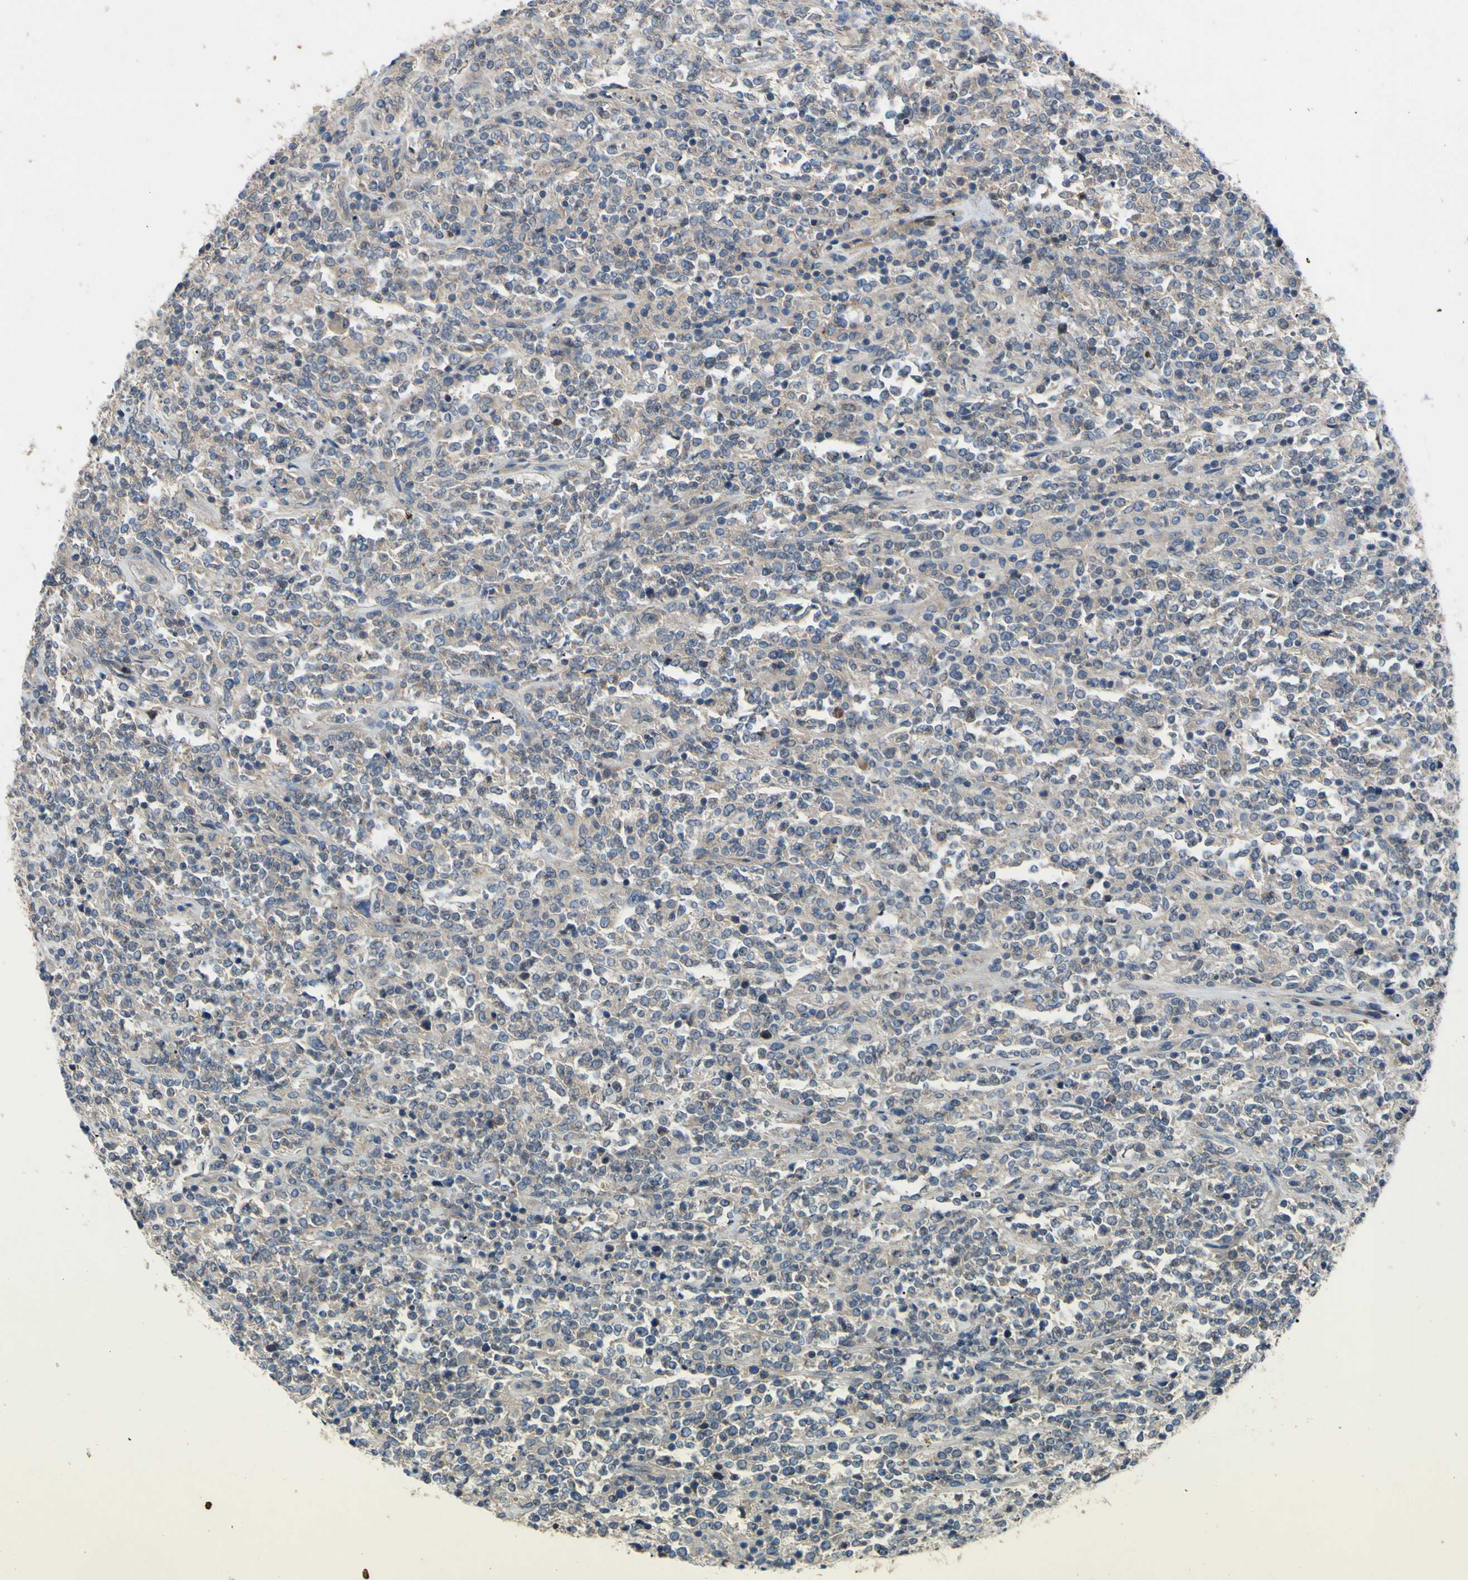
{"staining": {"intensity": "weak", "quantity": ">75%", "location": "cytoplasmic/membranous"}, "tissue": "lymphoma", "cell_type": "Tumor cells", "image_type": "cancer", "snomed": [{"axis": "morphology", "description": "Malignant lymphoma, non-Hodgkin's type, High grade"}, {"axis": "topography", "description": "Soft tissue"}], "caption": "Immunohistochemical staining of malignant lymphoma, non-Hodgkin's type (high-grade) reveals low levels of weak cytoplasmic/membranous protein positivity in approximately >75% of tumor cells. (IHC, brightfield microscopy, high magnification).", "gene": "HILPDA", "patient": {"sex": "male", "age": 18}}